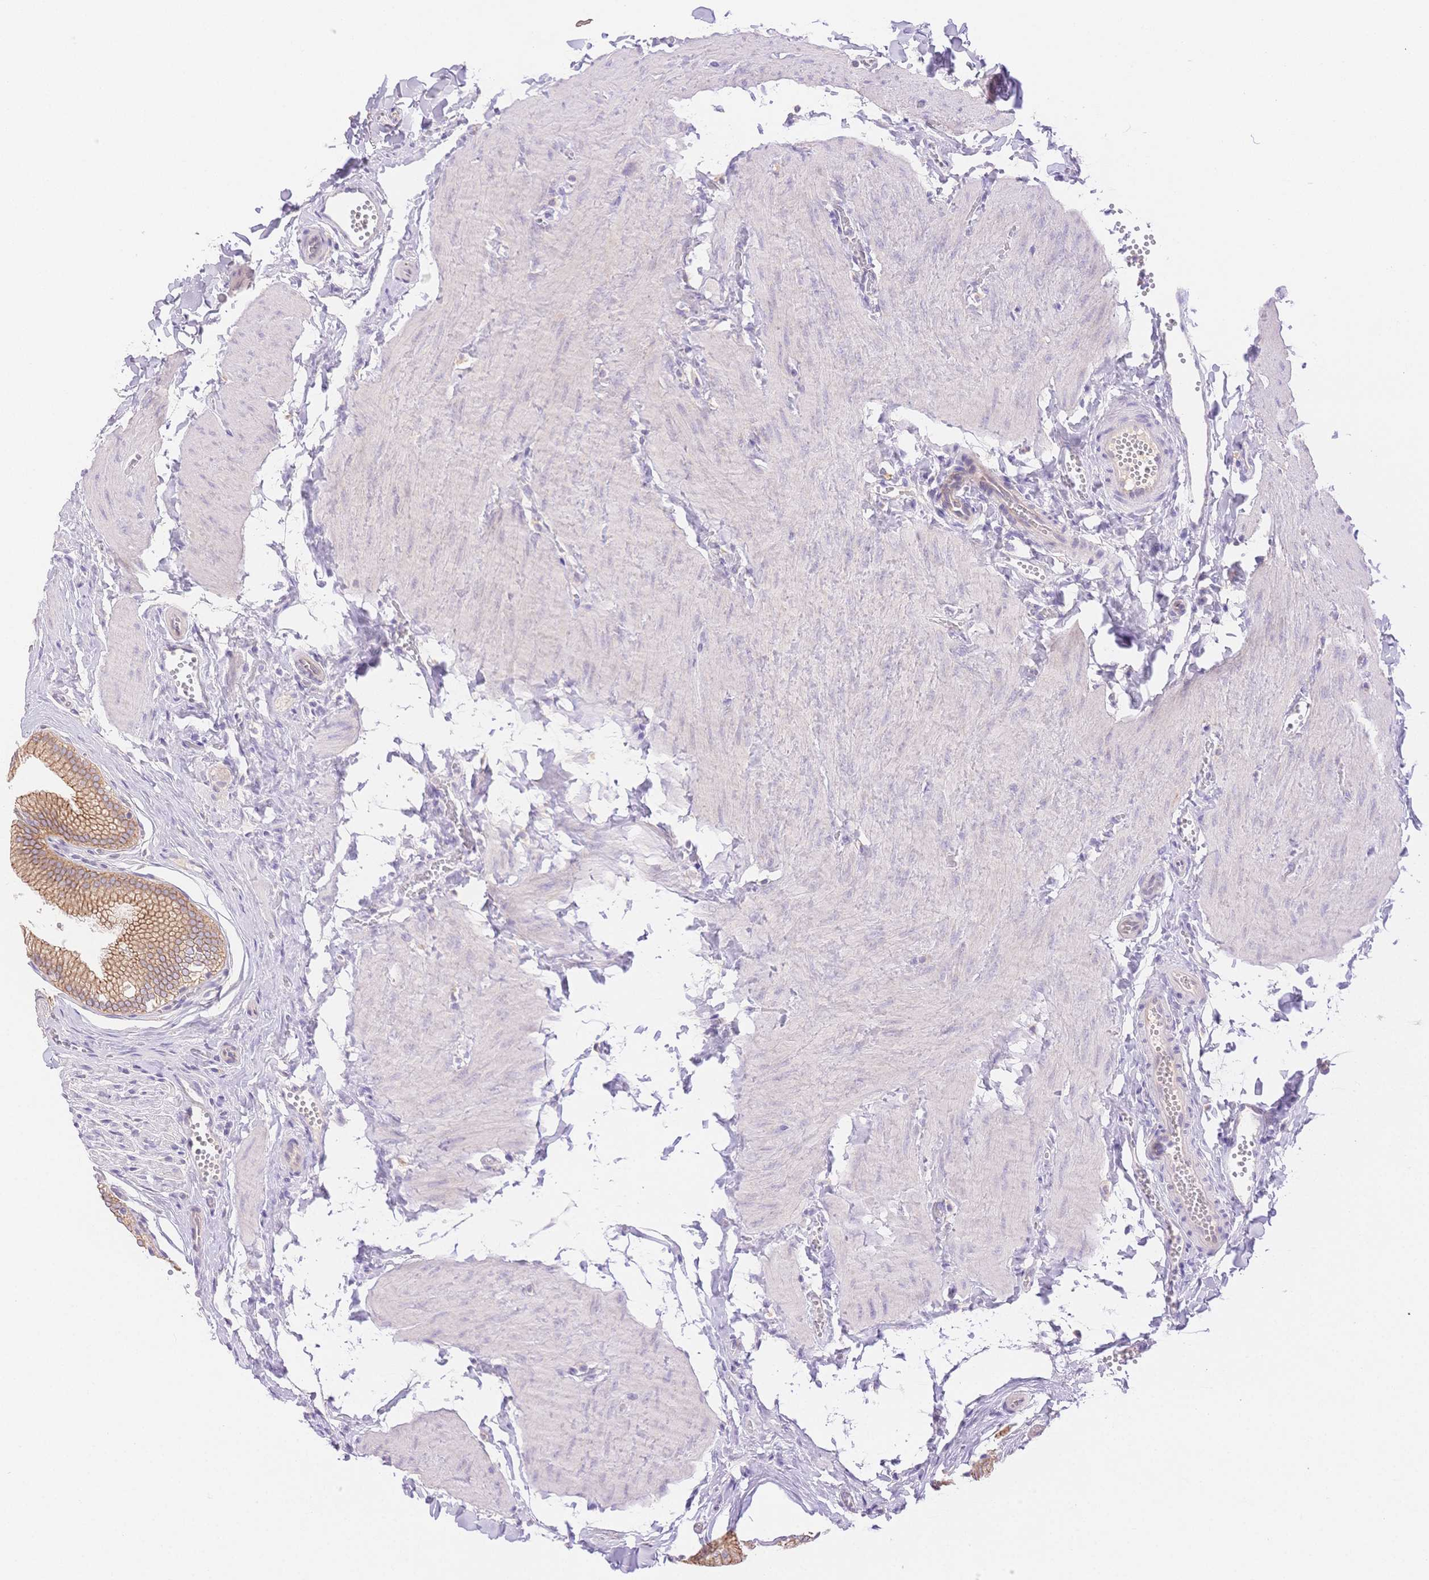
{"staining": {"intensity": "moderate", "quantity": ">75%", "location": "cytoplasmic/membranous"}, "tissue": "gallbladder", "cell_type": "Glandular cells", "image_type": "normal", "snomed": [{"axis": "morphology", "description": "Normal tissue, NOS"}, {"axis": "topography", "description": "Gallbladder"}, {"axis": "topography", "description": "Peripheral nerve tissue"}], "caption": "Moderate cytoplasmic/membranous protein expression is identified in approximately >75% of glandular cells in gallbladder.", "gene": "WDR54", "patient": {"sex": "male", "age": 17}}